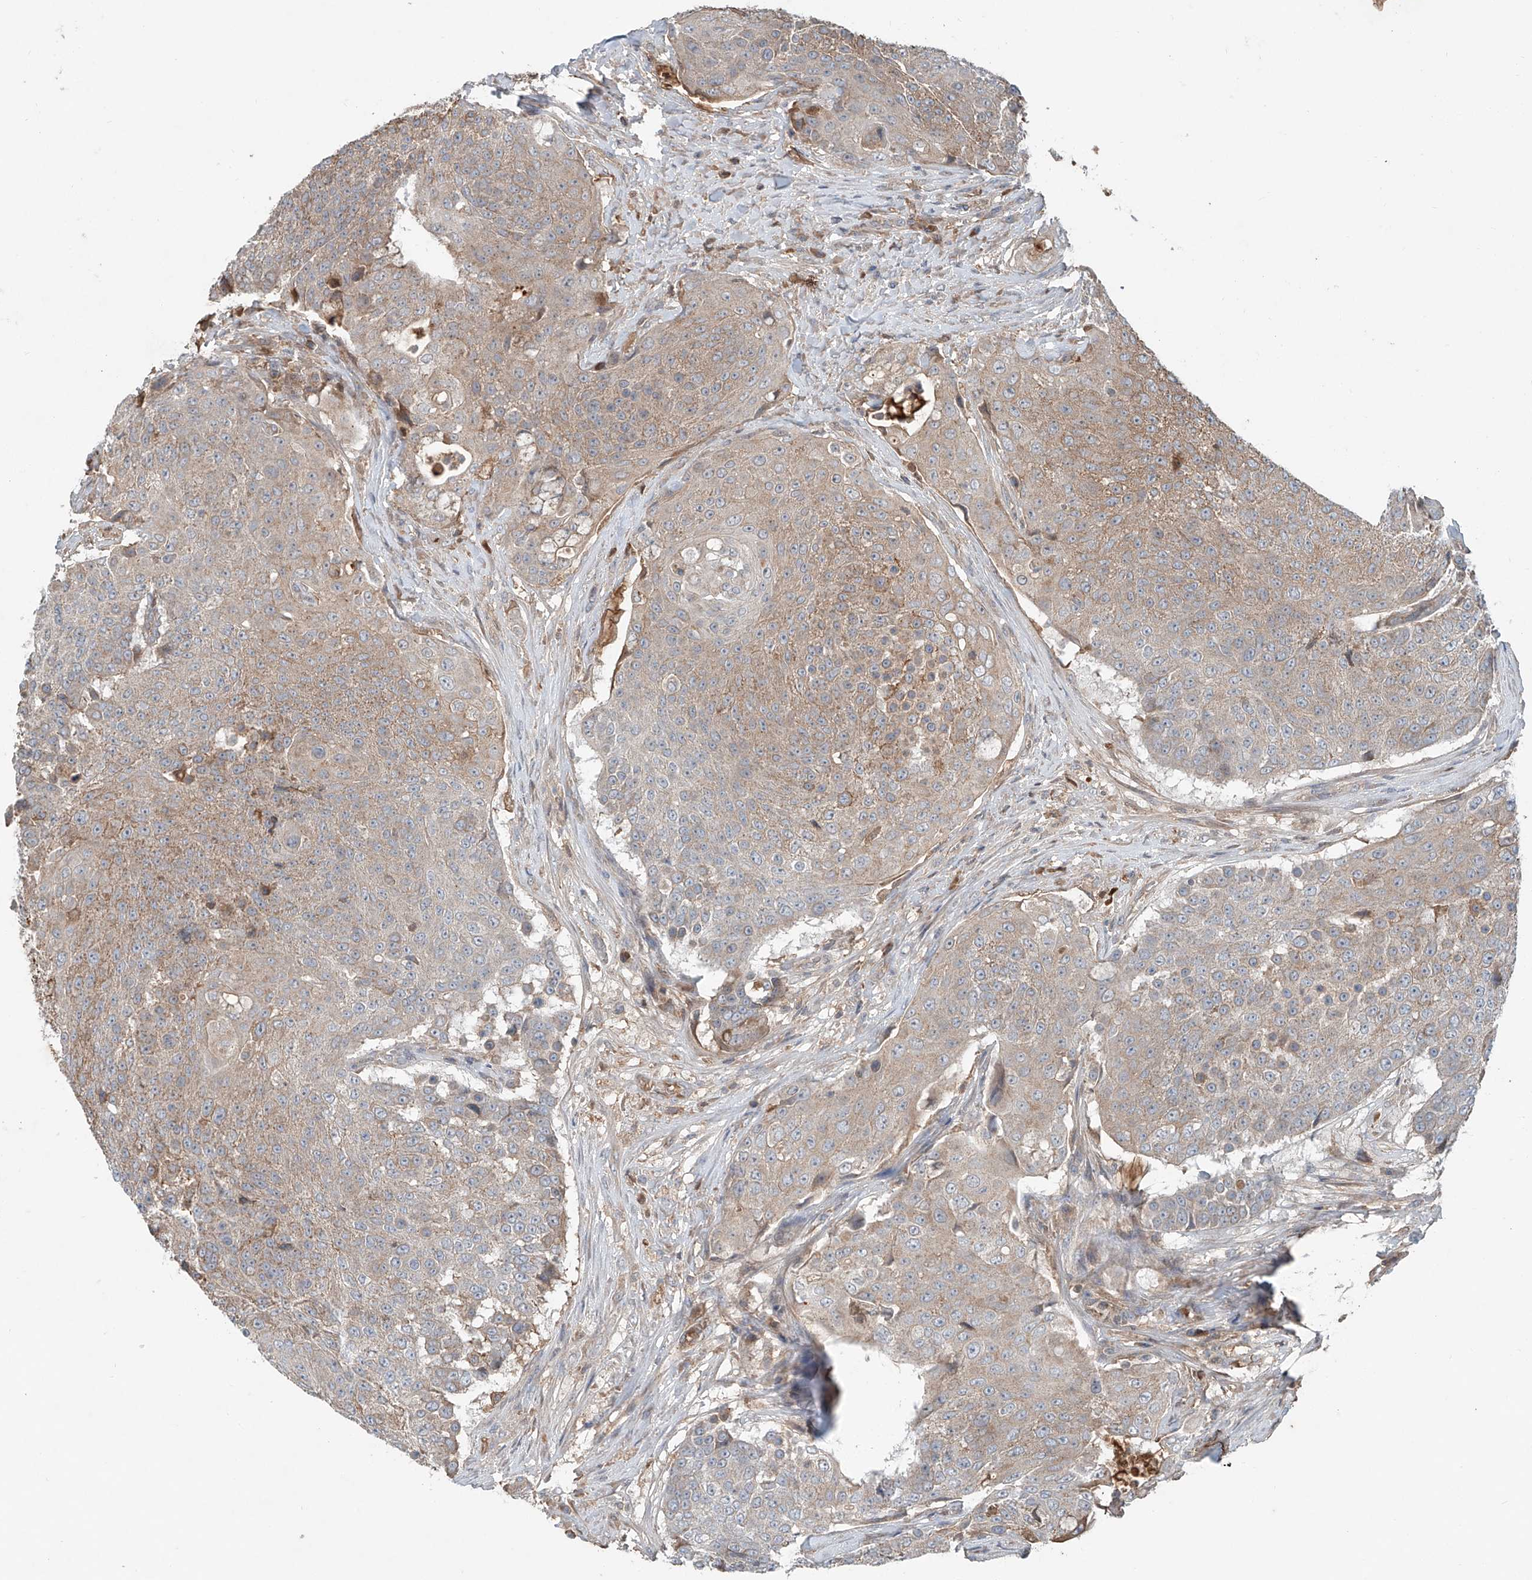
{"staining": {"intensity": "moderate", "quantity": "25%-75%", "location": "cytoplasmic/membranous"}, "tissue": "urothelial cancer", "cell_type": "Tumor cells", "image_type": "cancer", "snomed": [{"axis": "morphology", "description": "Urothelial carcinoma, High grade"}, {"axis": "topography", "description": "Urinary bladder"}], "caption": "Protein analysis of high-grade urothelial carcinoma tissue exhibits moderate cytoplasmic/membranous positivity in approximately 25%-75% of tumor cells.", "gene": "ADAM23", "patient": {"sex": "female", "age": 63}}